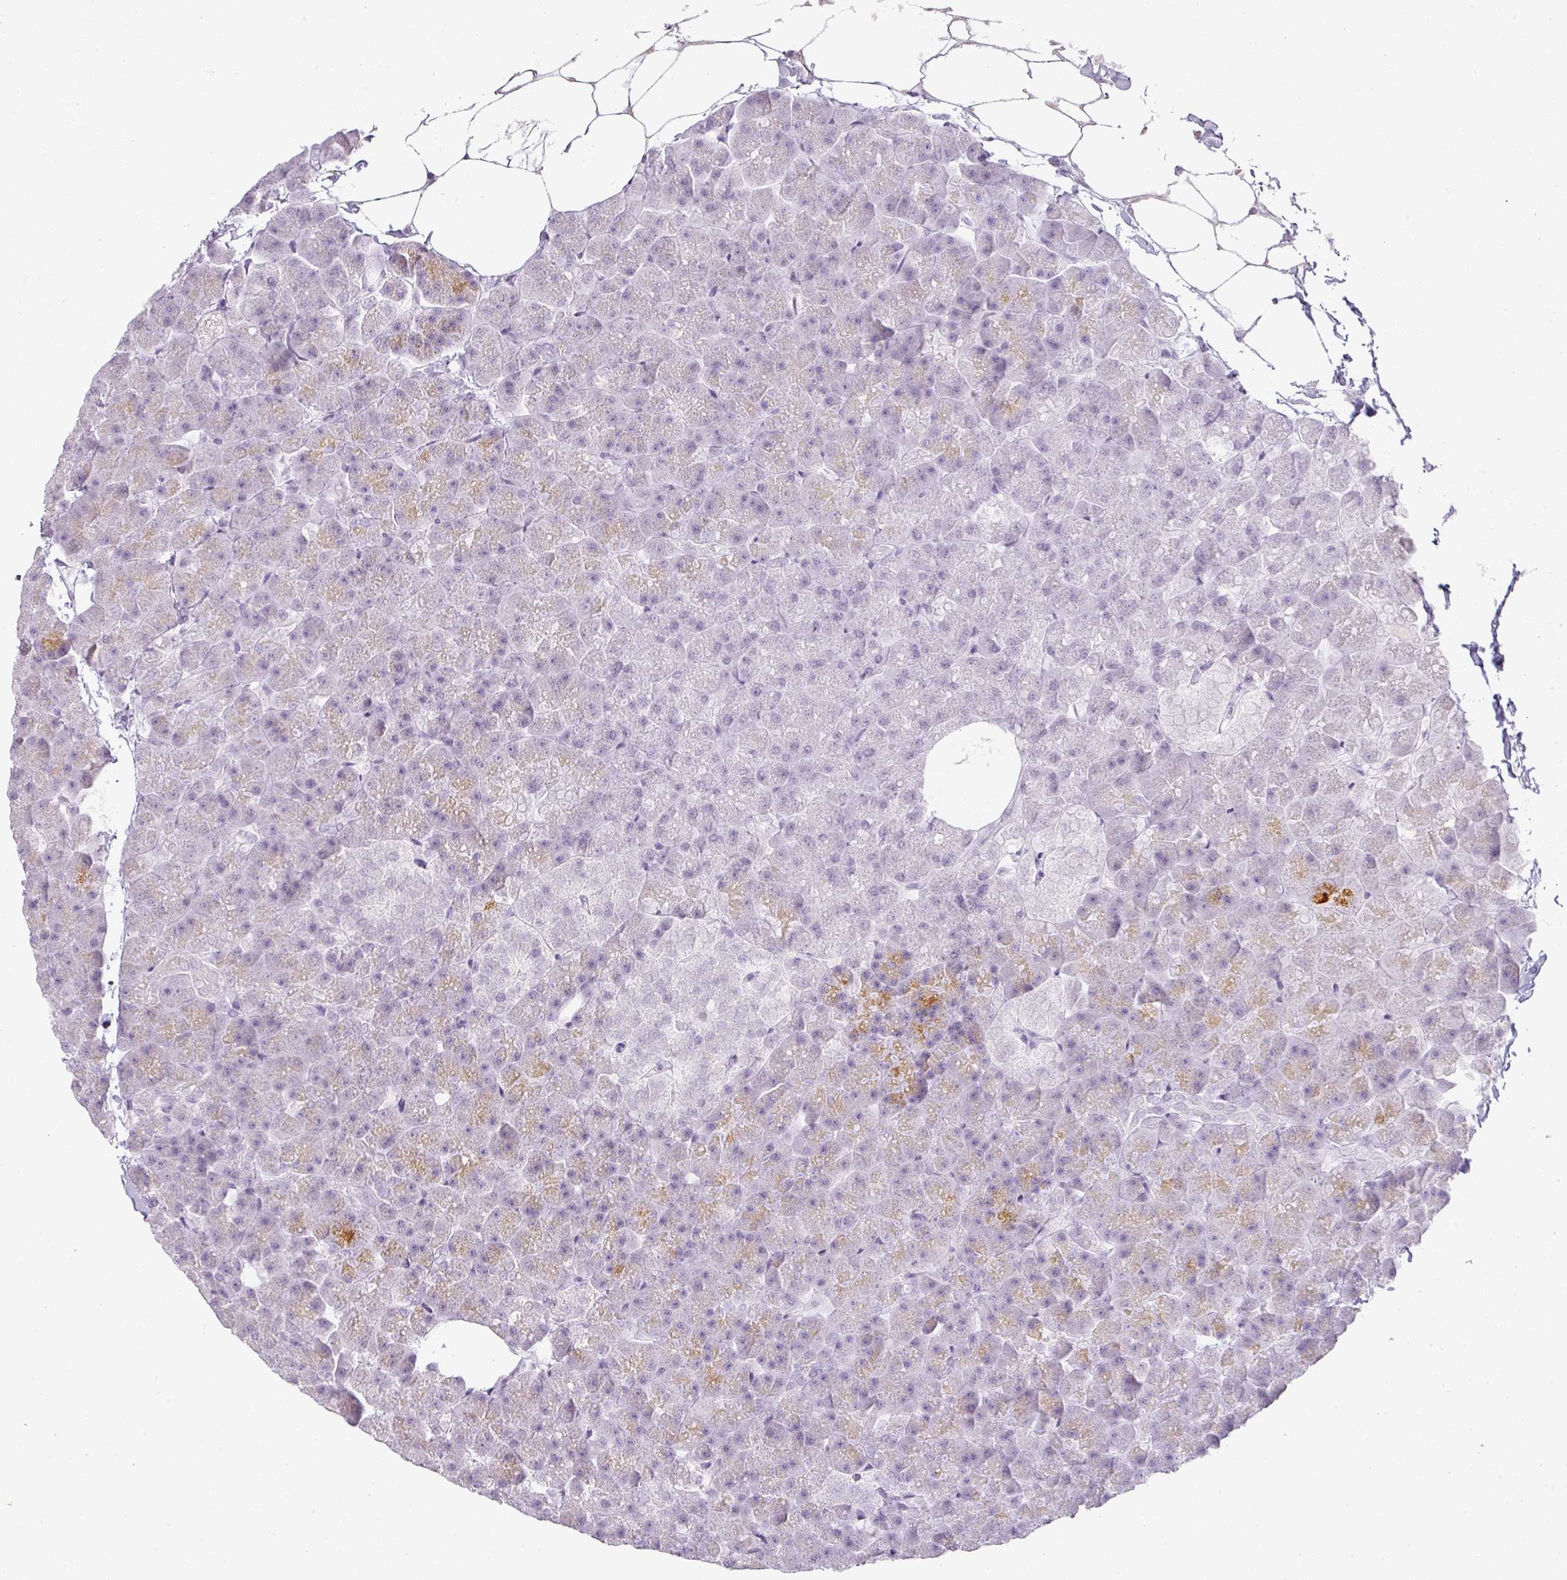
{"staining": {"intensity": "strong", "quantity": "25%-75%", "location": "cytoplasmic/membranous"}, "tissue": "pancreas", "cell_type": "Exocrine glandular cells", "image_type": "normal", "snomed": [{"axis": "morphology", "description": "Normal tissue, NOS"}, {"axis": "topography", "description": "Pancreas"}], "caption": "Protein expression analysis of unremarkable pancreas demonstrates strong cytoplasmic/membranous positivity in about 25%-75% of exocrine glandular cells. Using DAB (brown) and hematoxylin (blue) stains, captured at high magnification using brightfield microscopy.", "gene": "RBMY1A1", "patient": {"sex": "male", "age": 35}}